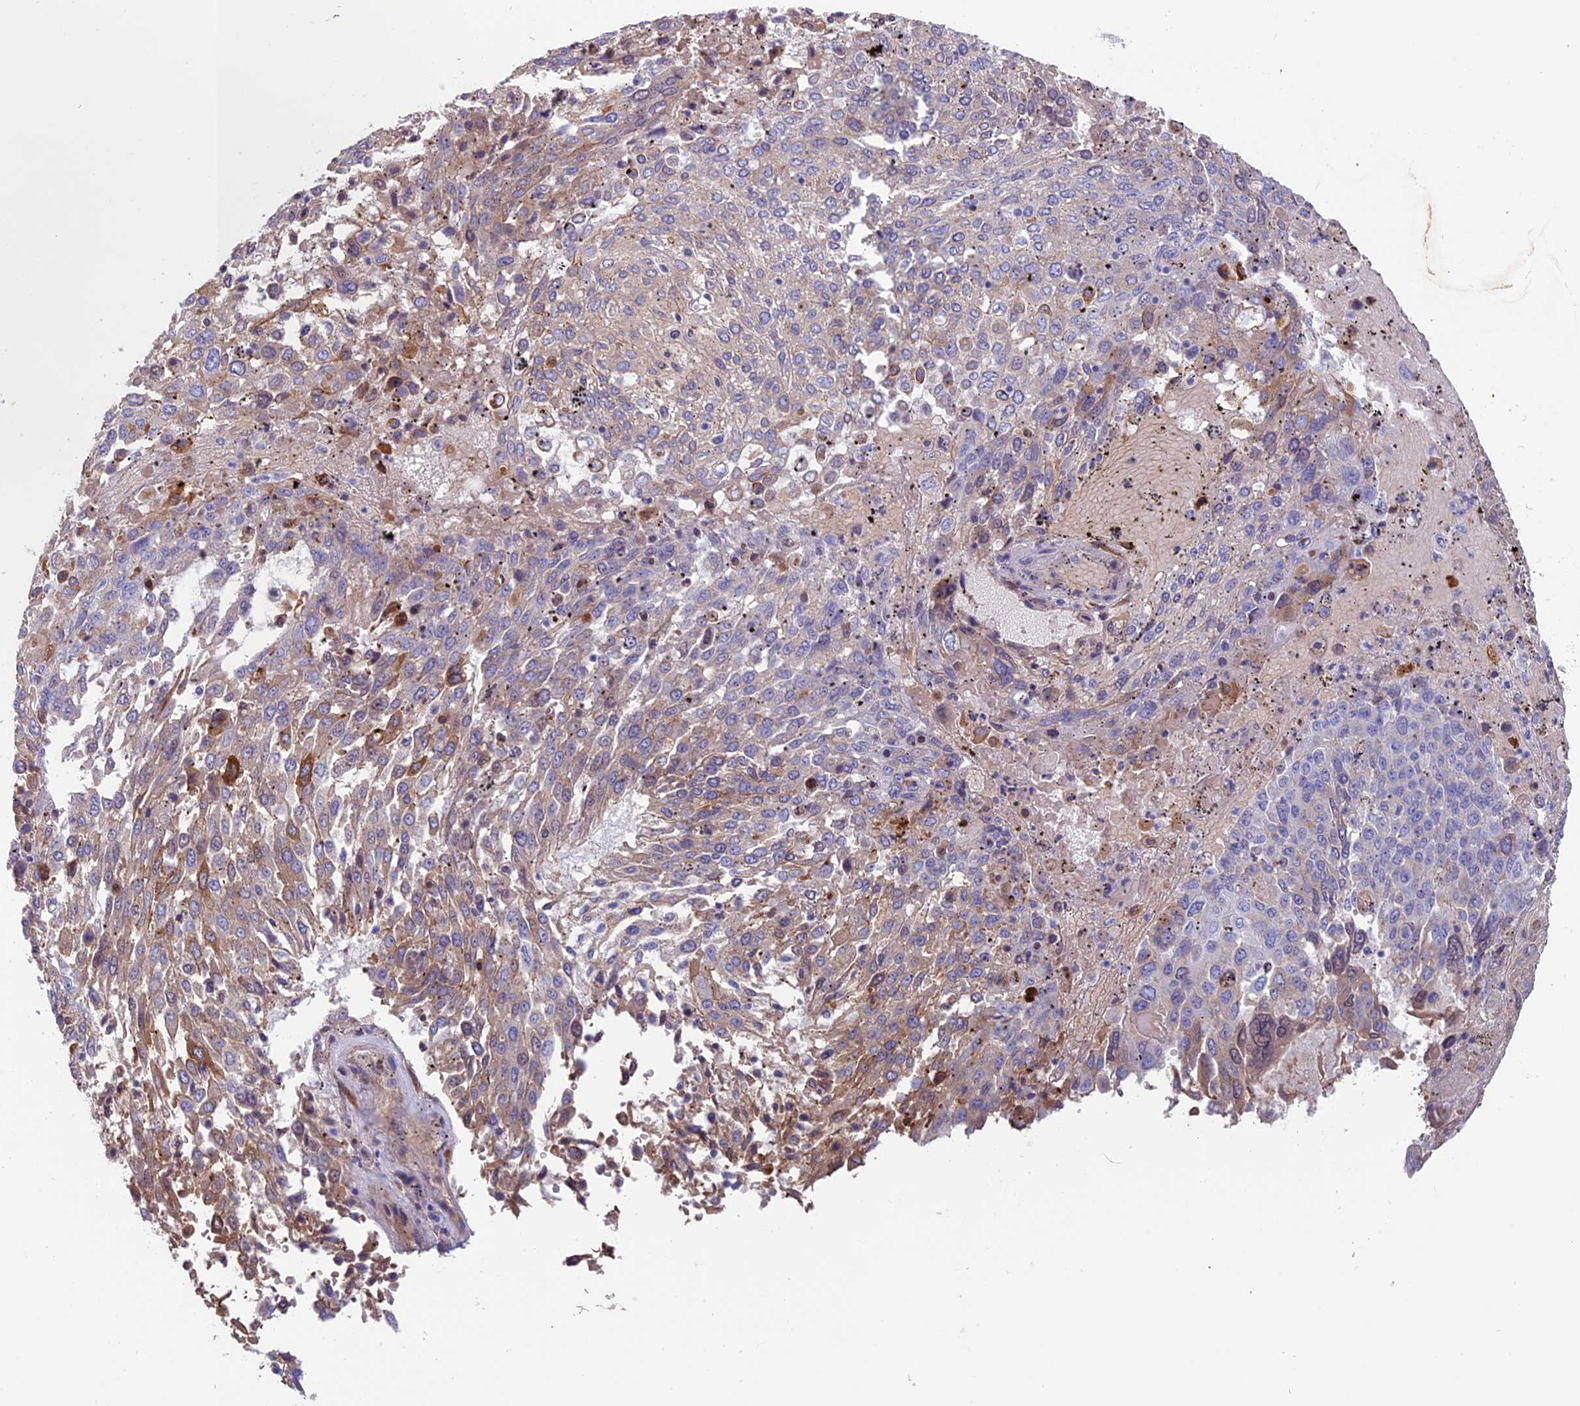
{"staining": {"intensity": "weak", "quantity": "25%-75%", "location": "cytoplasmic/membranous"}, "tissue": "lung cancer", "cell_type": "Tumor cells", "image_type": "cancer", "snomed": [{"axis": "morphology", "description": "Squamous cell carcinoma, NOS"}, {"axis": "topography", "description": "Lung"}], "caption": "A low amount of weak cytoplasmic/membranous staining is identified in approximately 25%-75% of tumor cells in lung cancer tissue.", "gene": "ANGPTL2", "patient": {"sex": "male", "age": 65}}